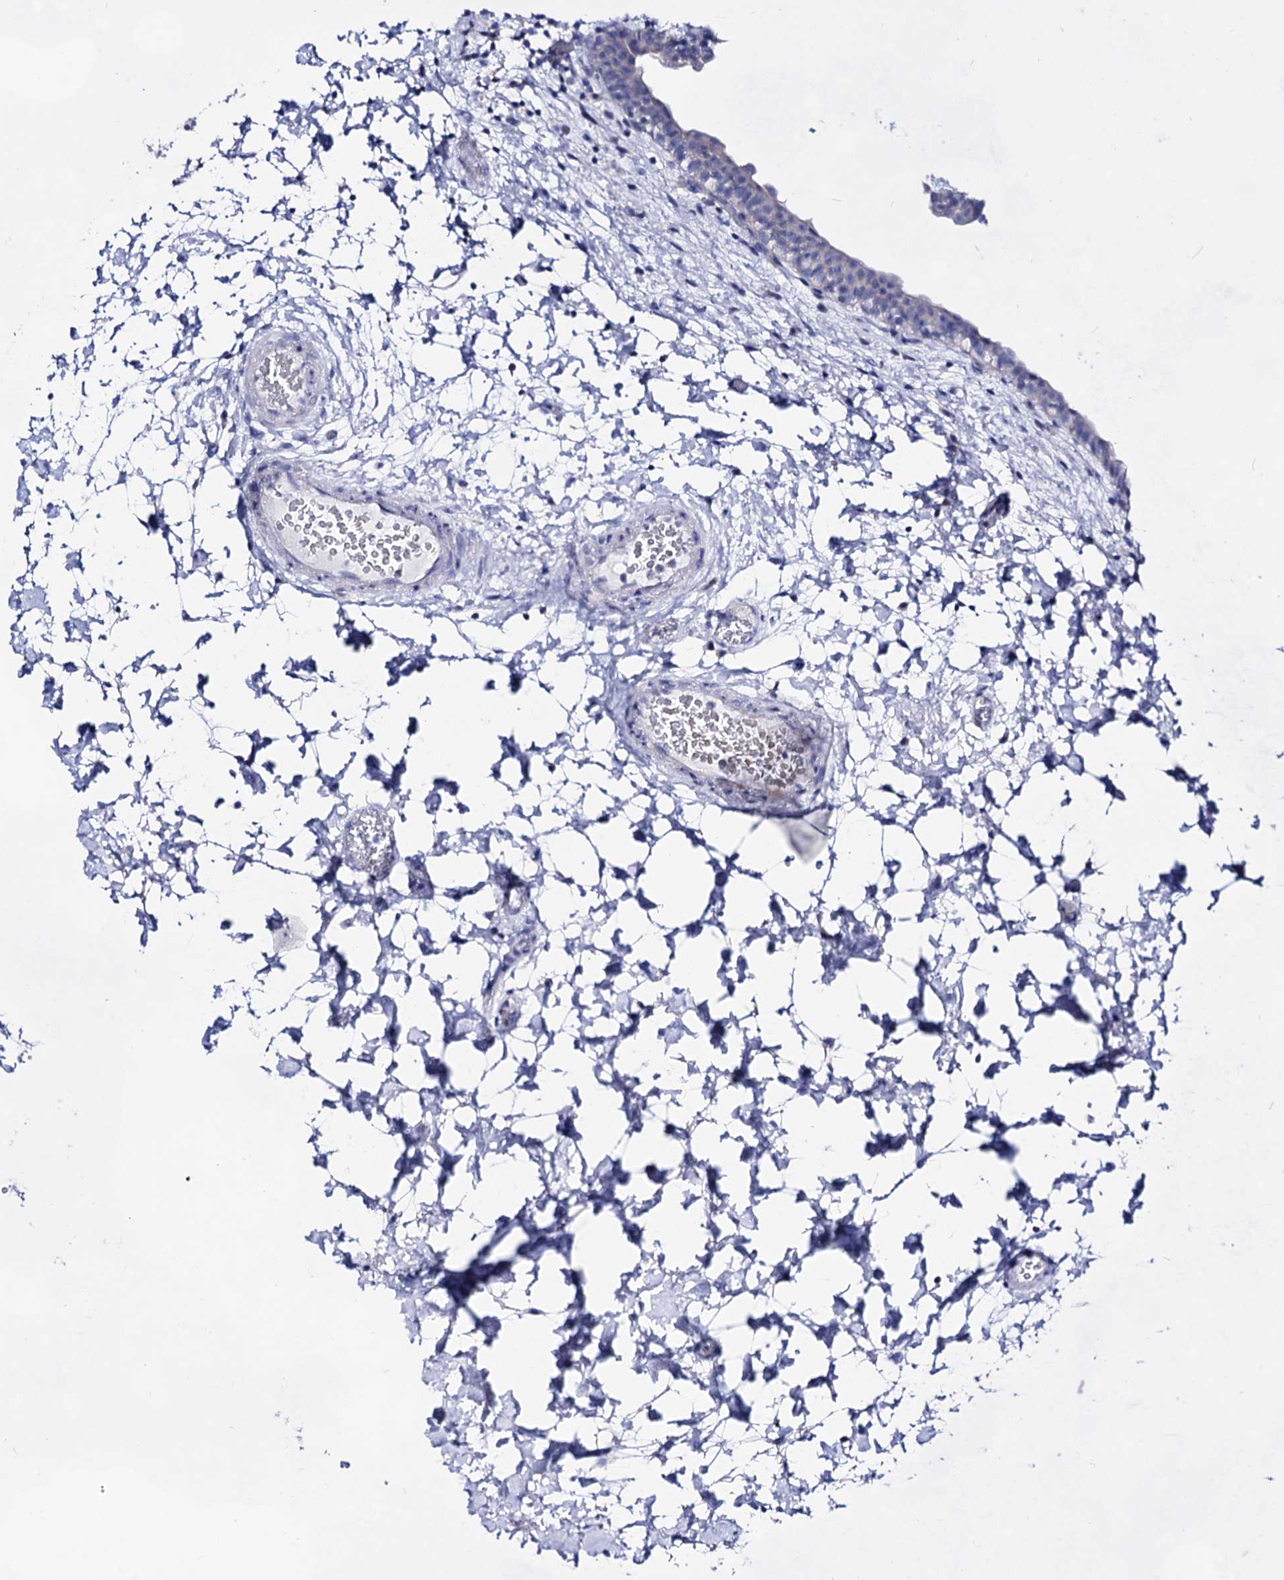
{"staining": {"intensity": "negative", "quantity": "none", "location": "none"}, "tissue": "urinary bladder", "cell_type": "Urothelial cells", "image_type": "normal", "snomed": [{"axis": "morphology", "description": "Normal tissue, NOS"}, {"axis": "topography", "description": "Urinary bladder"}], "caption": "This is an IHC micrograph of normal urinary bladder. There is no staining in urothelial cells.", "gene": "PLIN1", "patient": {"sex": "male", "age": 83}}